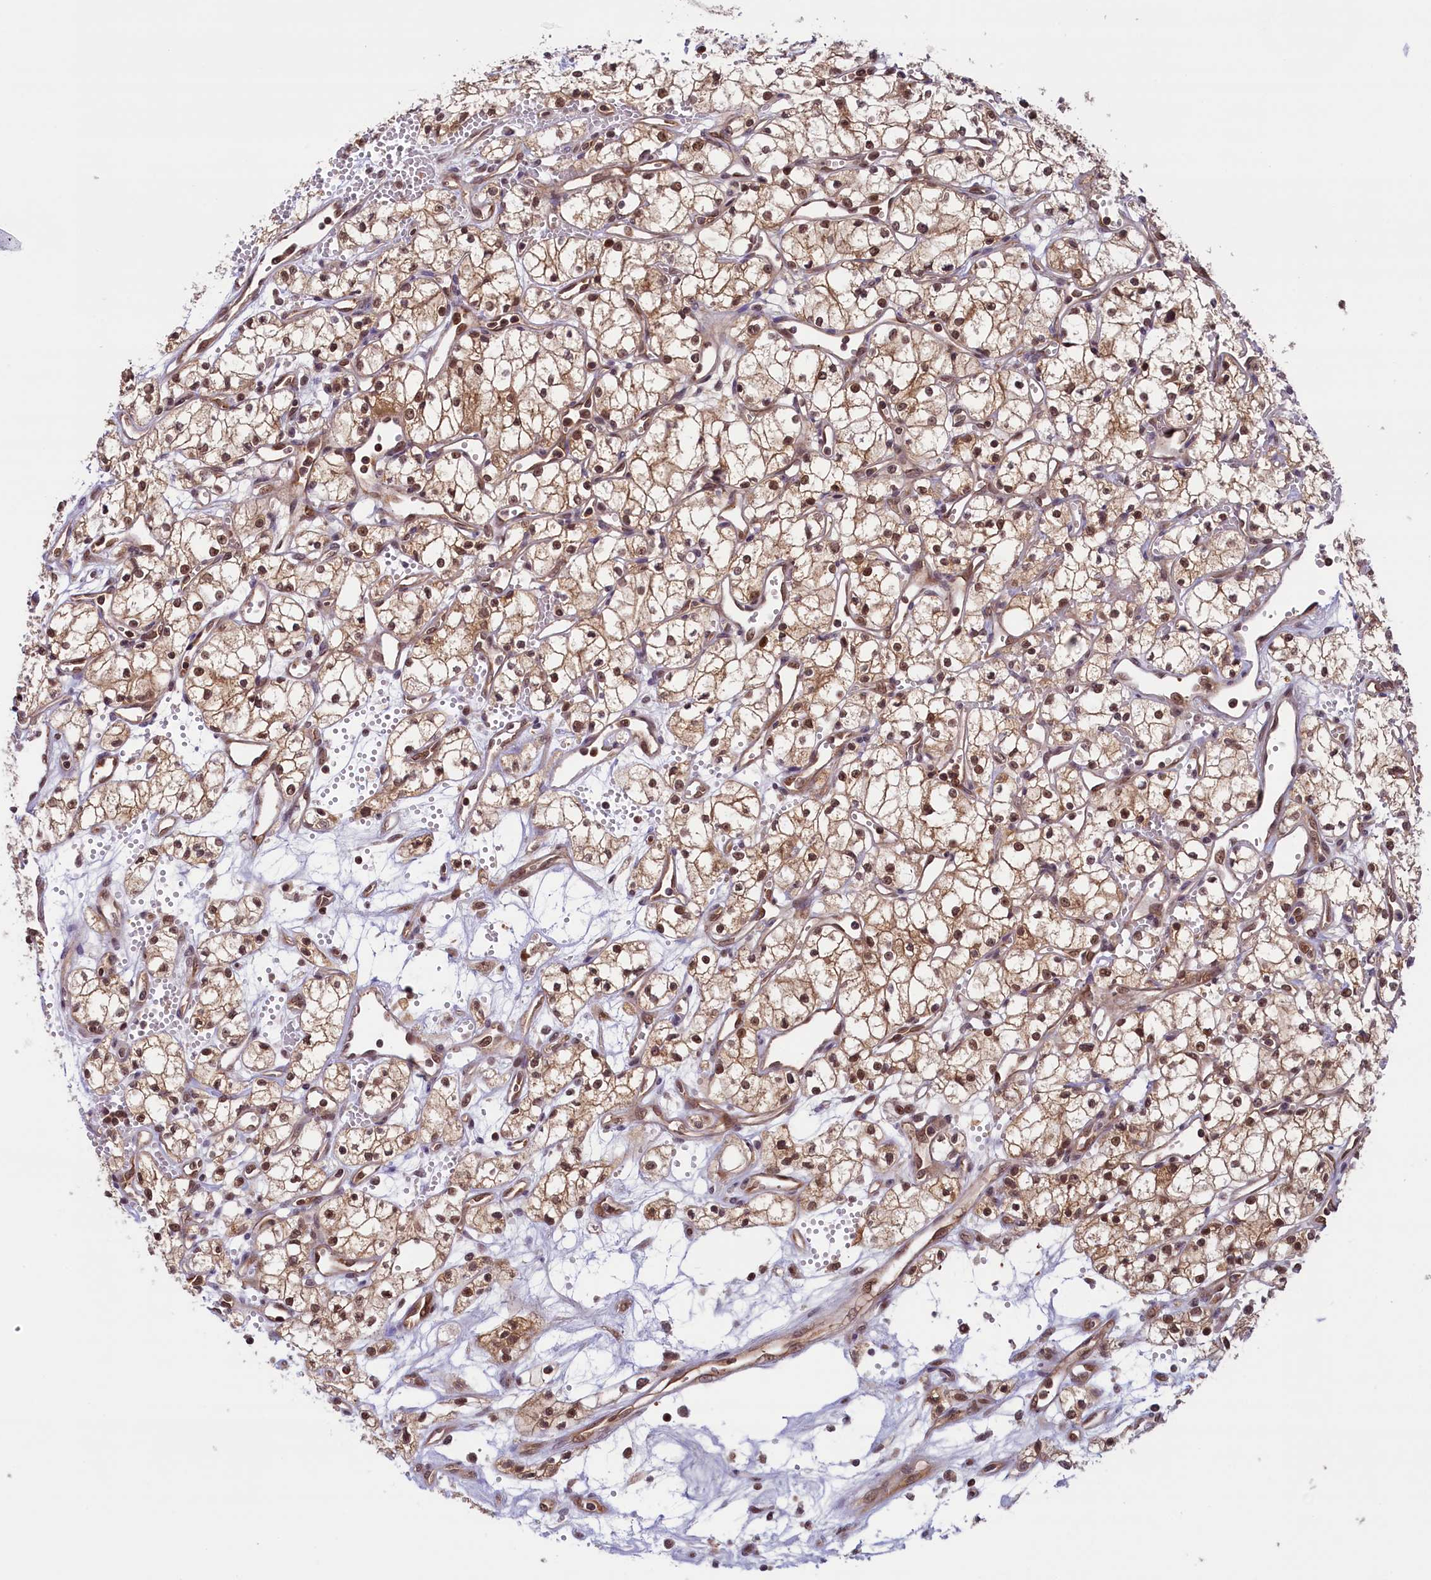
{"staining": {"intensity": "moderate", "quantity": ">75%", "location": "cytoplasmic/membranous,nuclear"}, "tissue": "renal cancer", "cell_type": "Tumor cells", "image_type": "cancer", "snomed": [{"axis": "morphology", "description": "Adenocarcinoma, NOS"}, {"axis": "topography", "description": "Kidney"}], "caption": "The immunohistochemical stain labels moderate cytoplasmic/membranous and nuclear staining in tumor cells of renal cancer tissue.", "gene": "SLC7A6OS", "patient": {"sex": "male", "age": 59}}